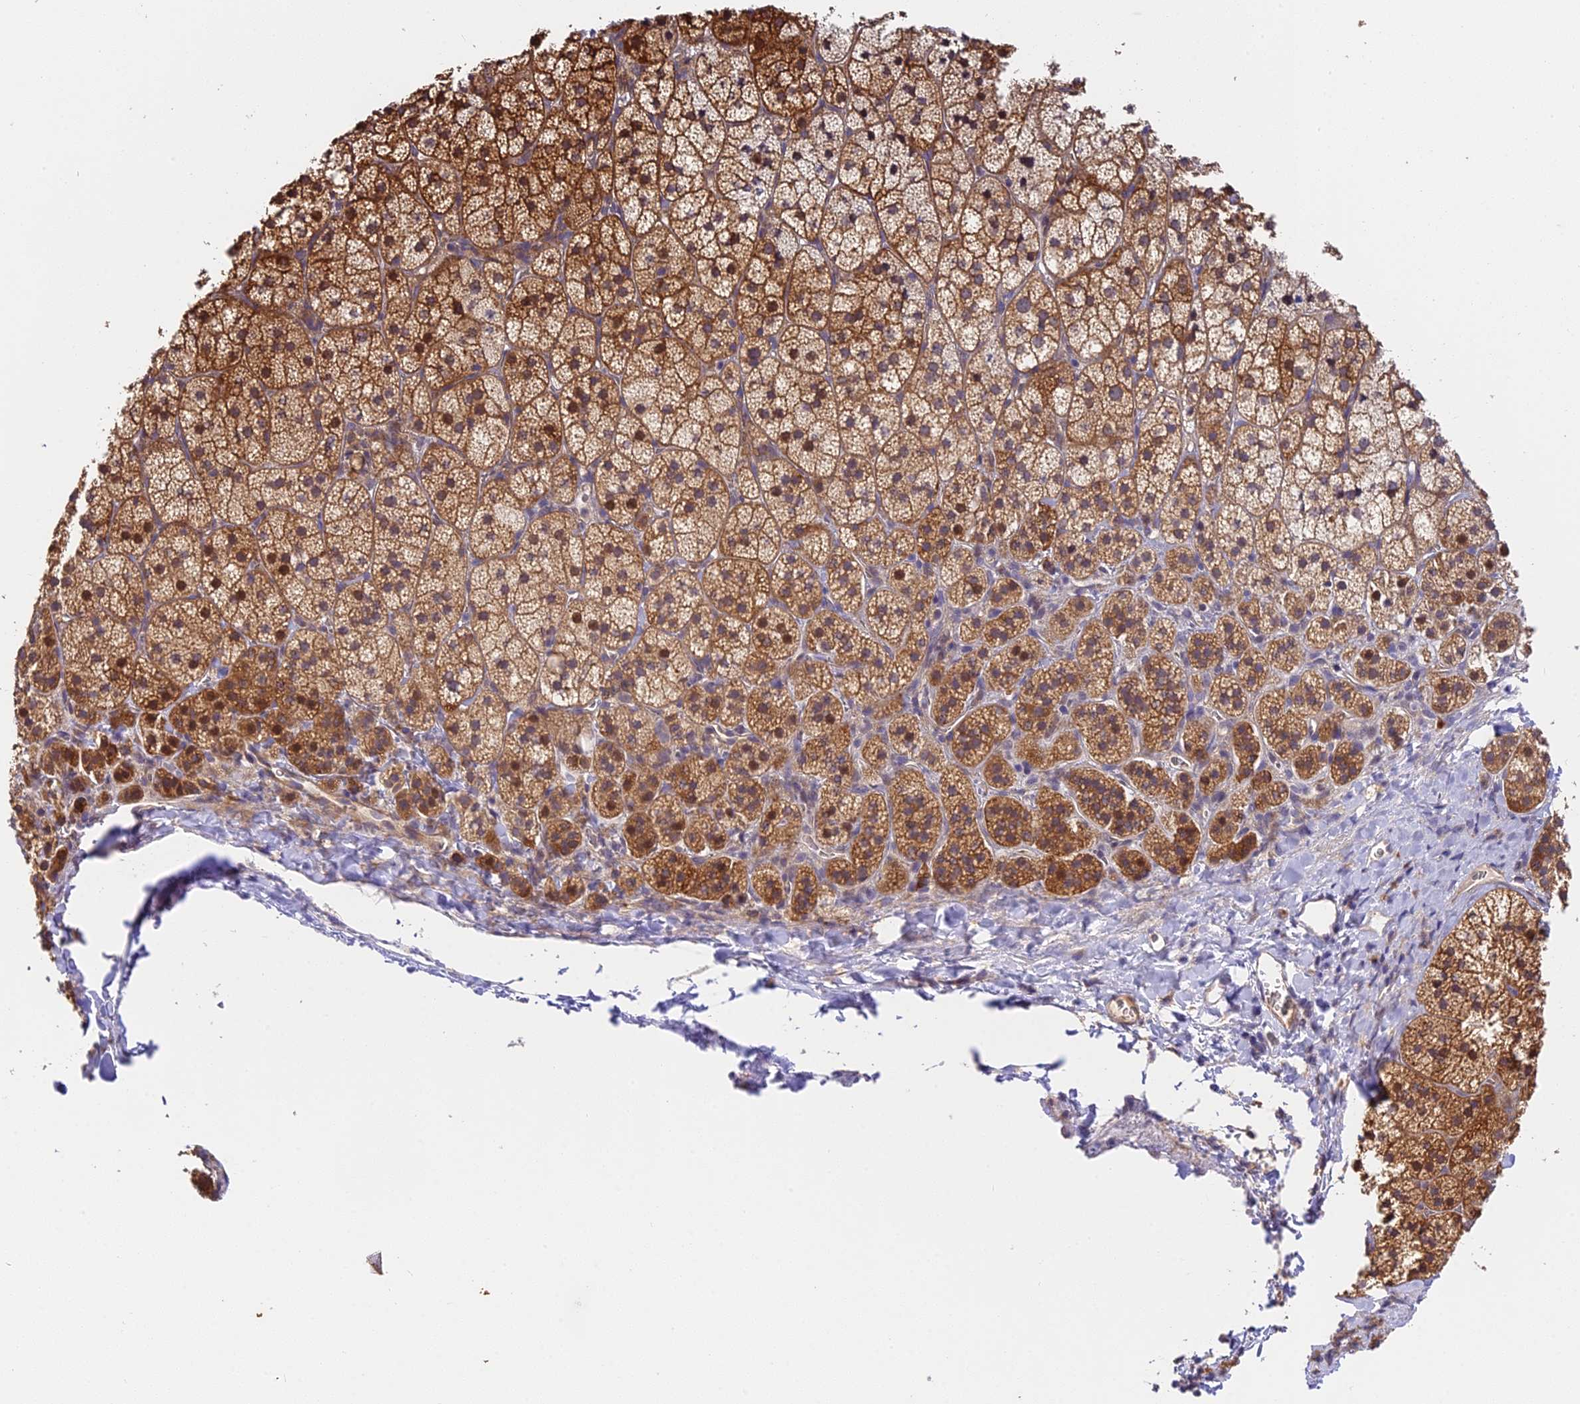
{"staining": {"intensity": "moderate", "quantity": ">75%", "location": "cytoplasmic/membranous,nuclear"}, "tissue": "adrenal gland", "cell_type": "Glandular cells", "image_type": "normal", "snomed": [{"axis": "morphology", "description": "Normal tissue, NOS"}, {"axis": "topography", "description": "Adrenal gland"}], "caption": "Protein staining of benign adrenal gland reveals moderate cytoplasmic/membranous,nuclear expression in about >75% of glandular cells.", "gene": "C3orf20", "patient": {"sex": "female", "age": 44}}